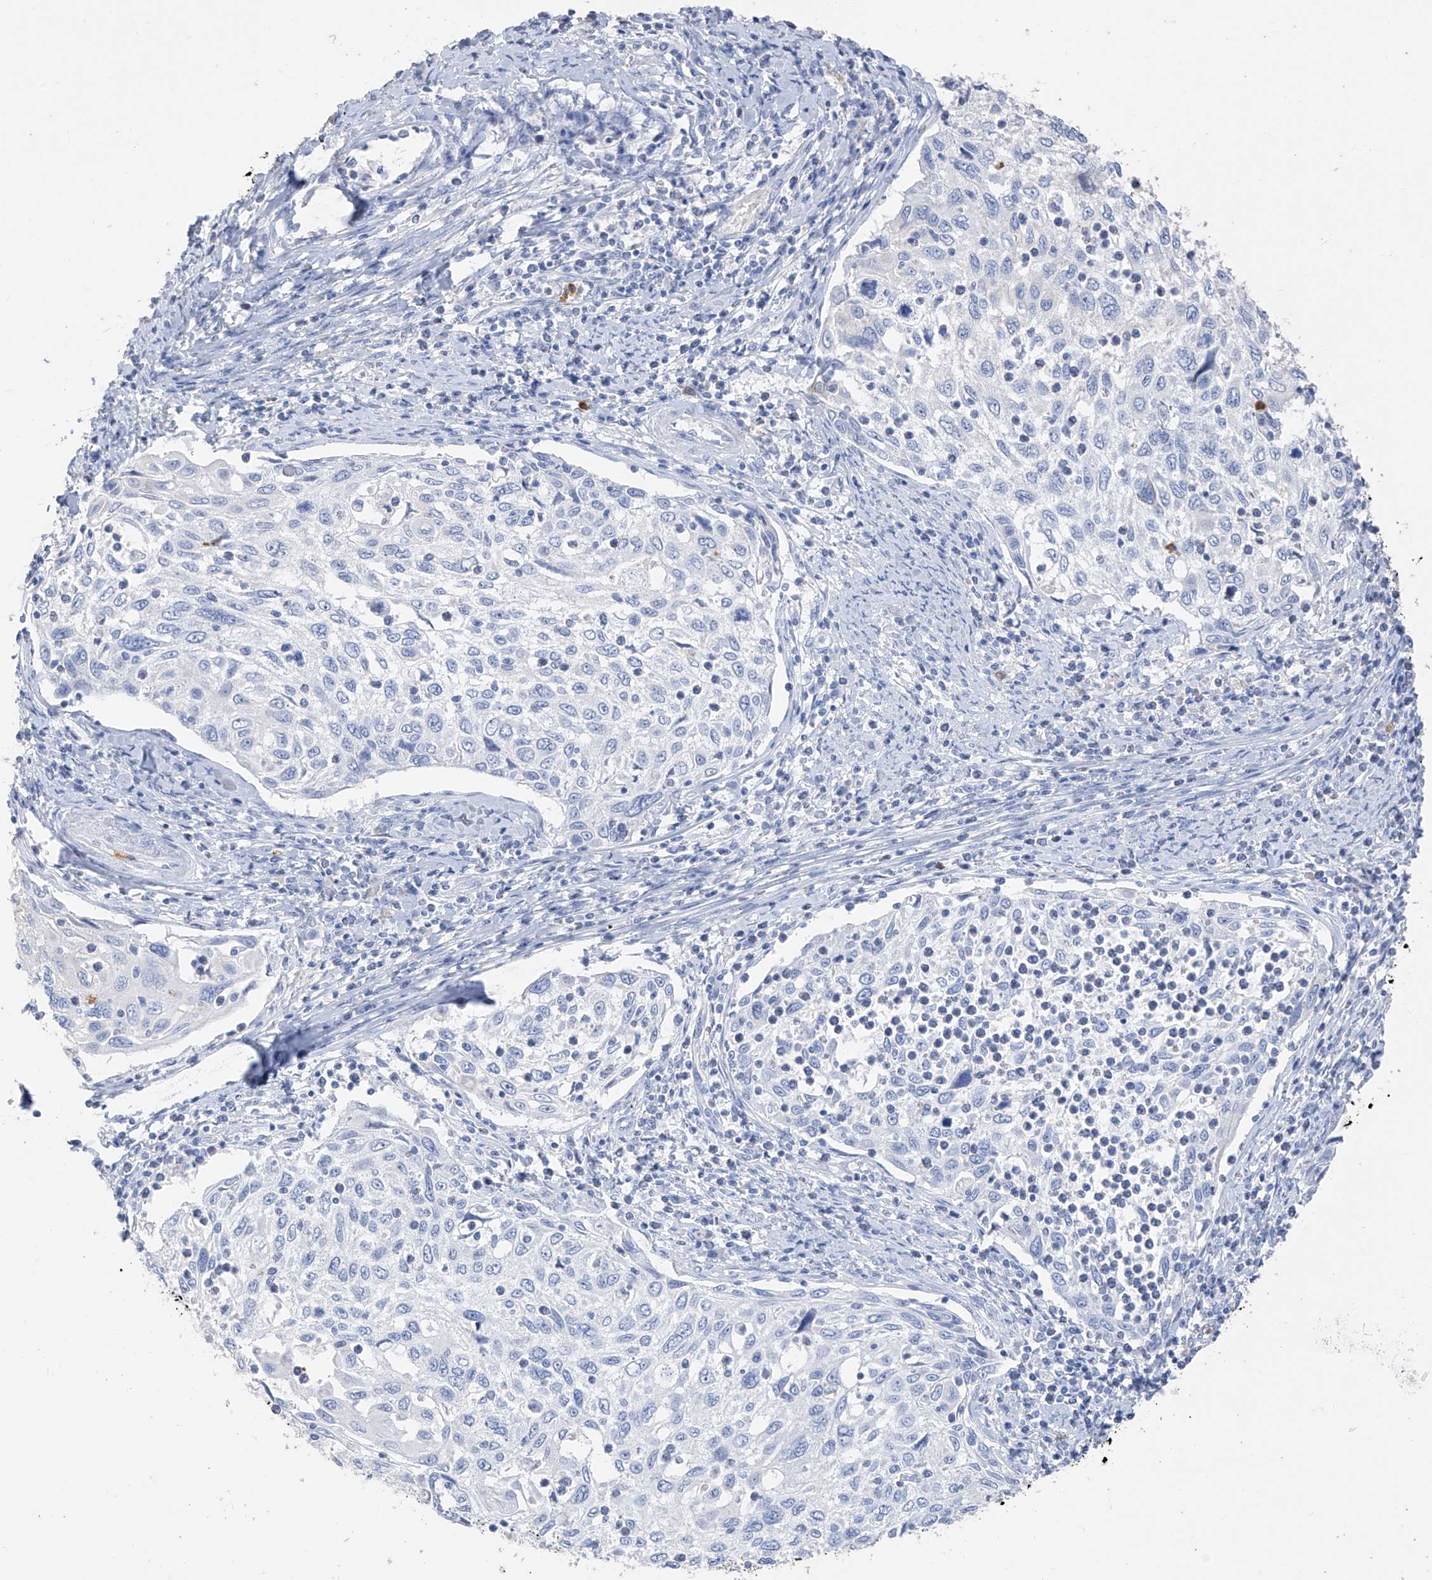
{"staining": {"intensity": "negative", "quantity": "none", "location": "none"}, "tissue": "cervical cancer", "cell_type": "Tumor cells", "image_type": "cancer", "snomed": [{"axis": "morphology", "description": "Squamous cell carcinoma, NOS"}, {"axis": "topography", "description": "Cervix"}], "caption": "This is an immunohistochemistry (IHC) histopathology image of human cervical squamous cell carcinoma. There is no staining in tumor cells.", "gene": "PAFAH1B3", "patient": {"sex": "female", "age": 70}}